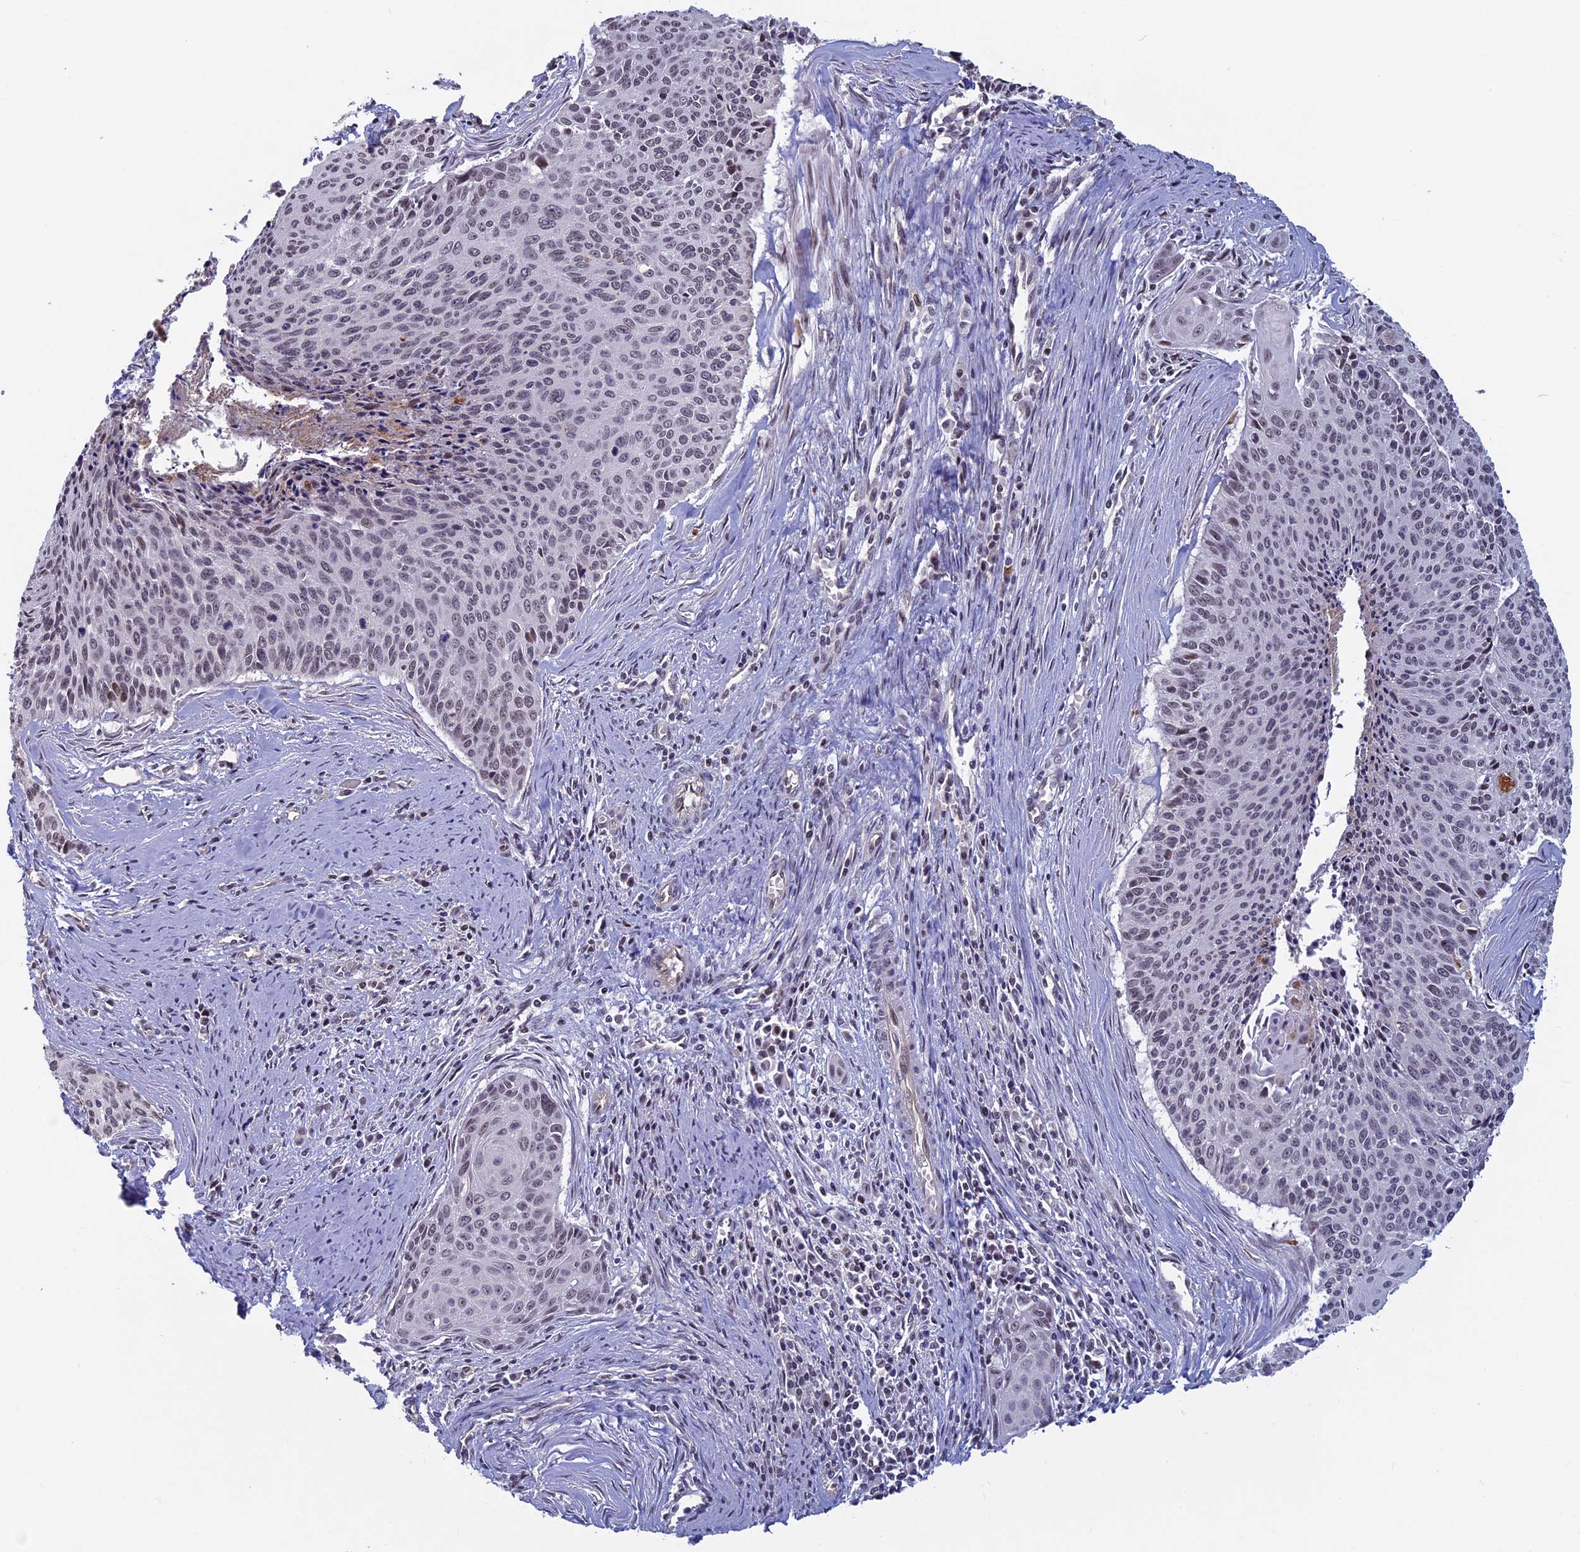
{"staining": {"intensity": "weak", "quantity": ">75%", "location": "nuclear"}, "tissue": "cervical cancer", "cell_type": "Tumor cells", "image_type": "cancer", "snomed": [{"axis": "morphology", "description": "Squamous cell carcinoma, NOS"}, {"axis": "topography", "description": "Cervix"}], "caption": "Cervical cancer (squamous cell carcinoma) tissue reveals weak nuclear staining in approximately >75% of tumor cells (brown staining indicates protein expression, while blue staining denotes nuclei).", "gene": "SPIRE1", "patient": {"sex": "female", "age": 55}}